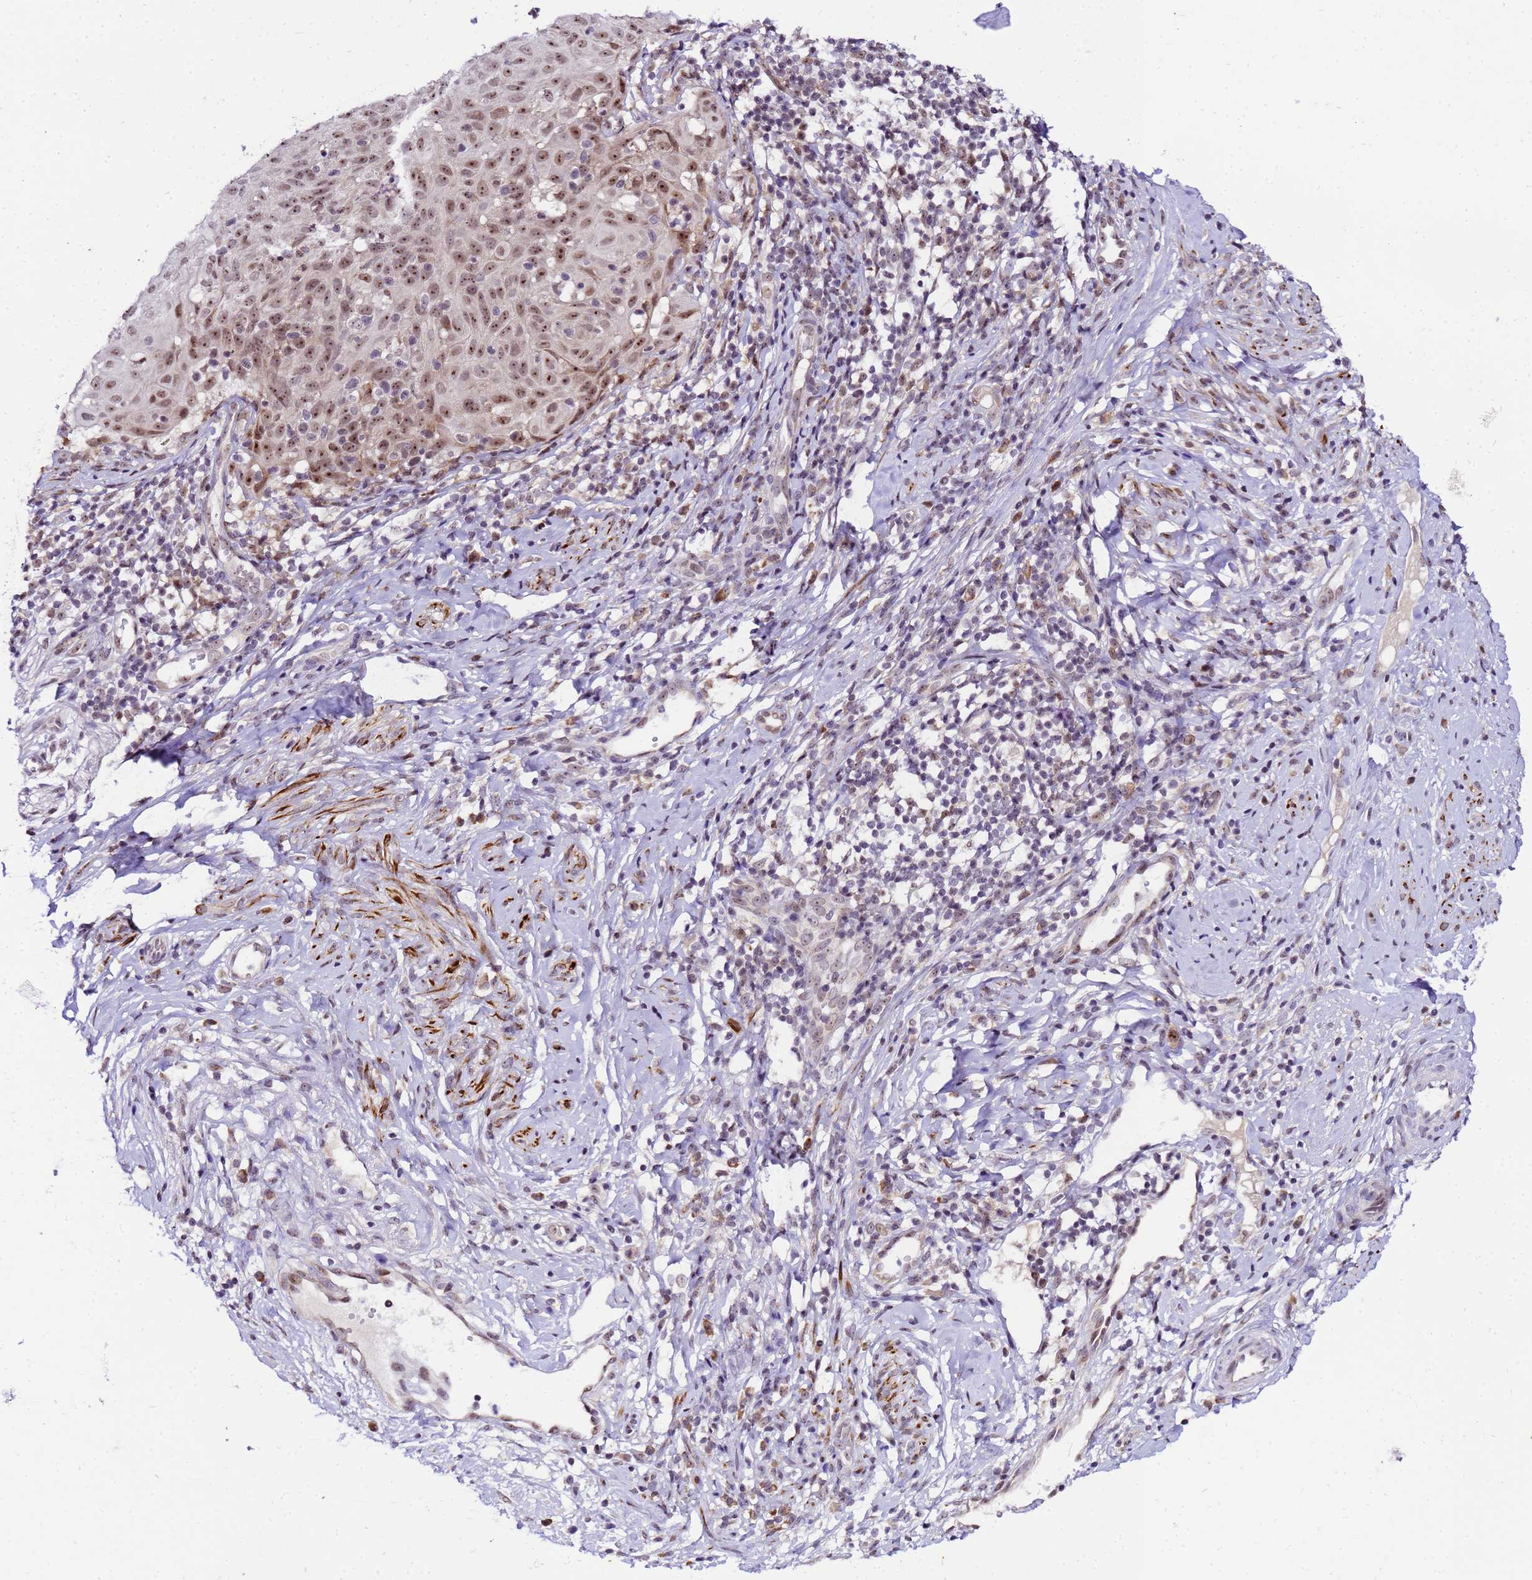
{"staining": {"intensity": "moderate", "quantity": ">75%", "location": "nuclear"}, "tissue": "cervical cancer", "cell_type": "Tumor cells", "image_type": "cancer", "snomed": [{"axis": "morphology", "description": "Squamous cell carcinoma, NOS"}, {"axis": "topography", "description": "Cervix"}], "caption": "The micrograph exhibits immunohistochemical staining of cervical cancer. There is moderate nuclear expression is present in approximately >75% of tumor cells.", "gene": "SLX4IP", "patient": {"sex": "female", "age": 70}}